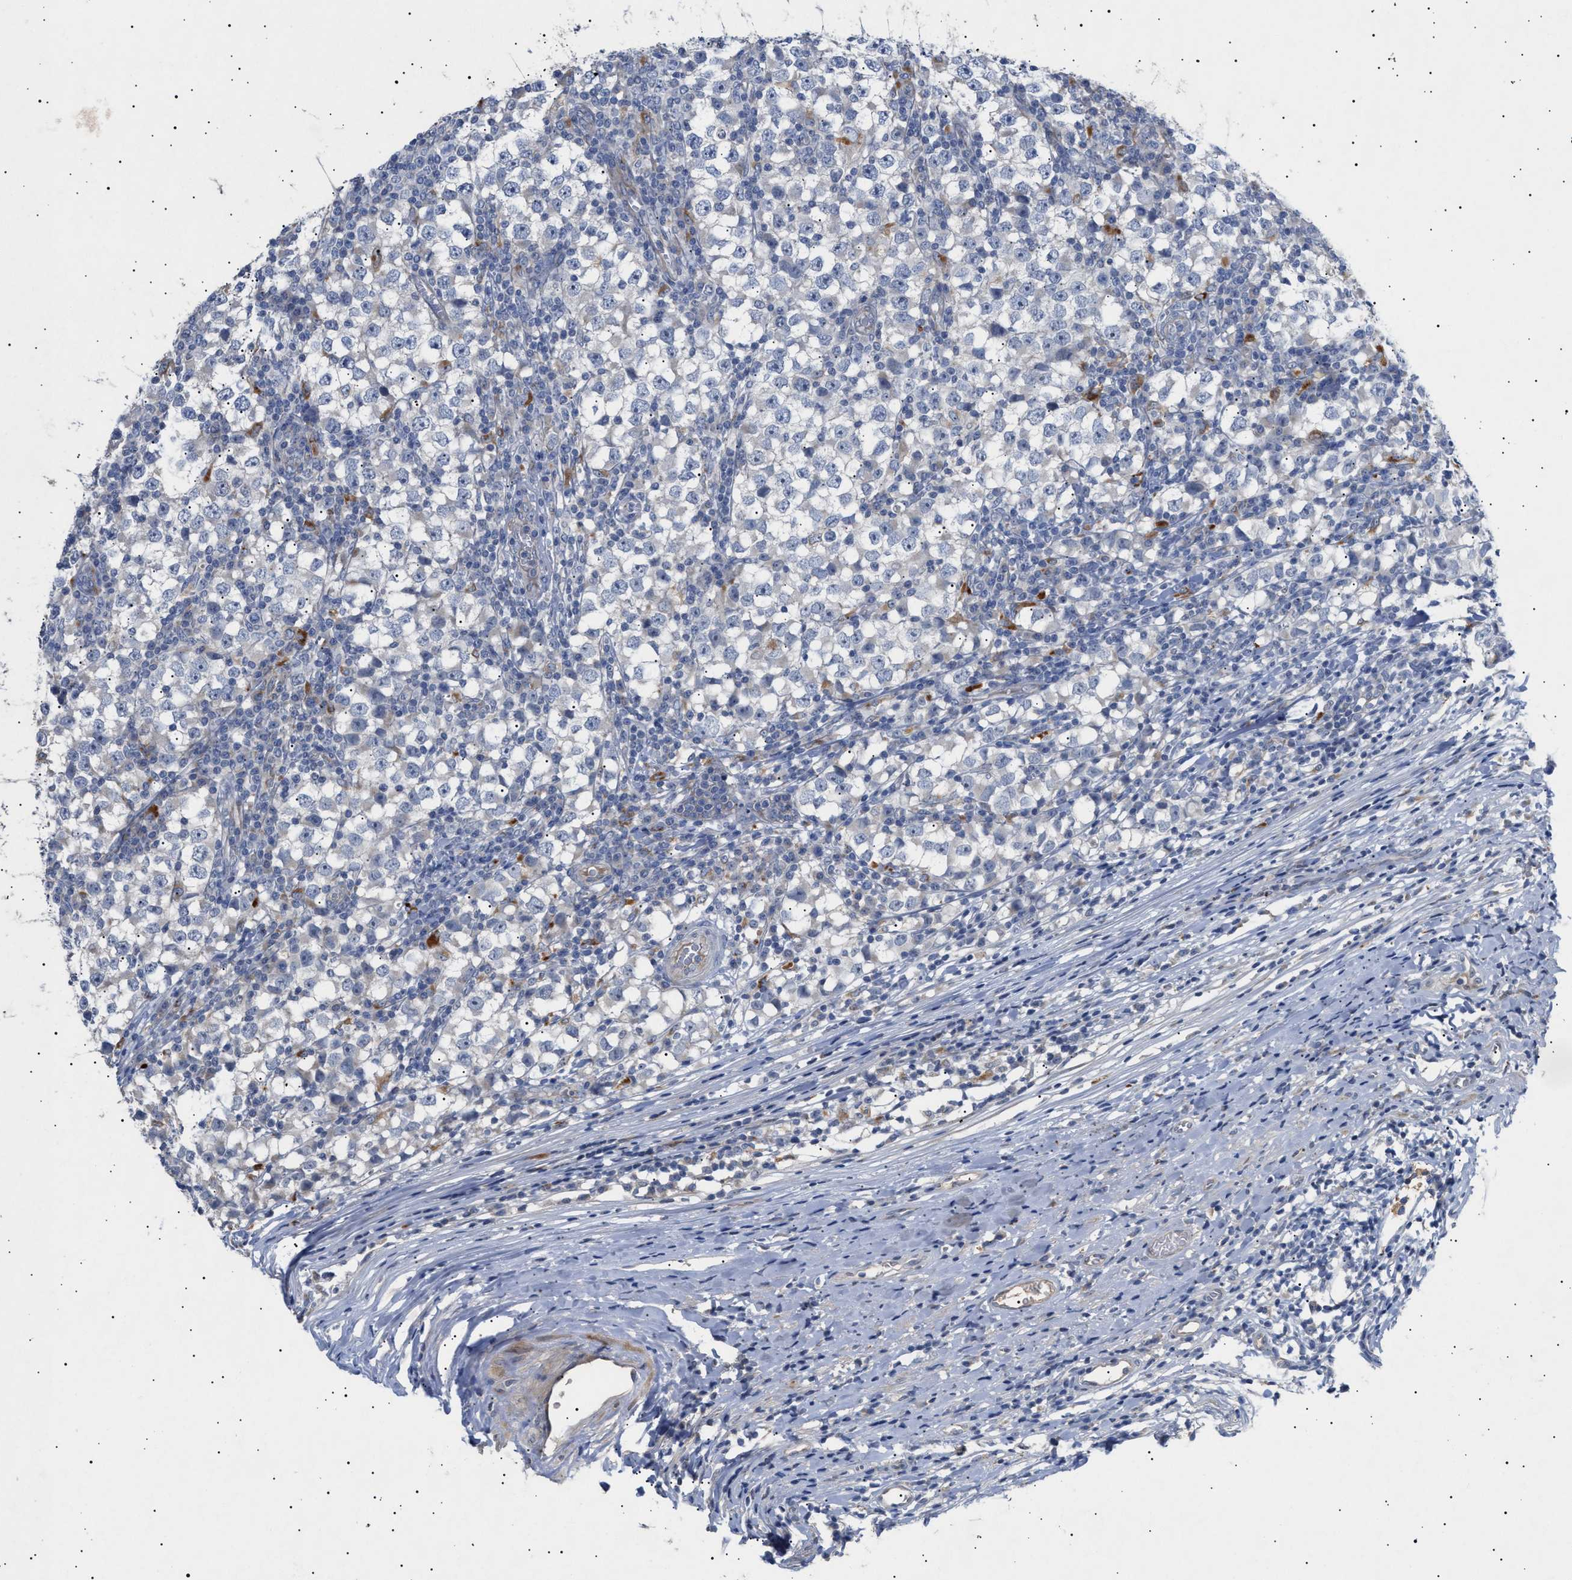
{"staining": {"intensity": "negative", "quantity": "none", "location": "none"}, "tissue": "testis cancer", "cell_type": "Tumor cells", "image_type": "cancer", "snomed": [{"axis": "morphology", "description": "Seminoma, NOS"}, {"axis": "topography", "description": "Testis"}], "caption": "Testis seminoma stained for a protein using IHC exhibits no staining tumor cells.", "gene": "SIRT5", "patient": {"sex": "male", "age": 65}}